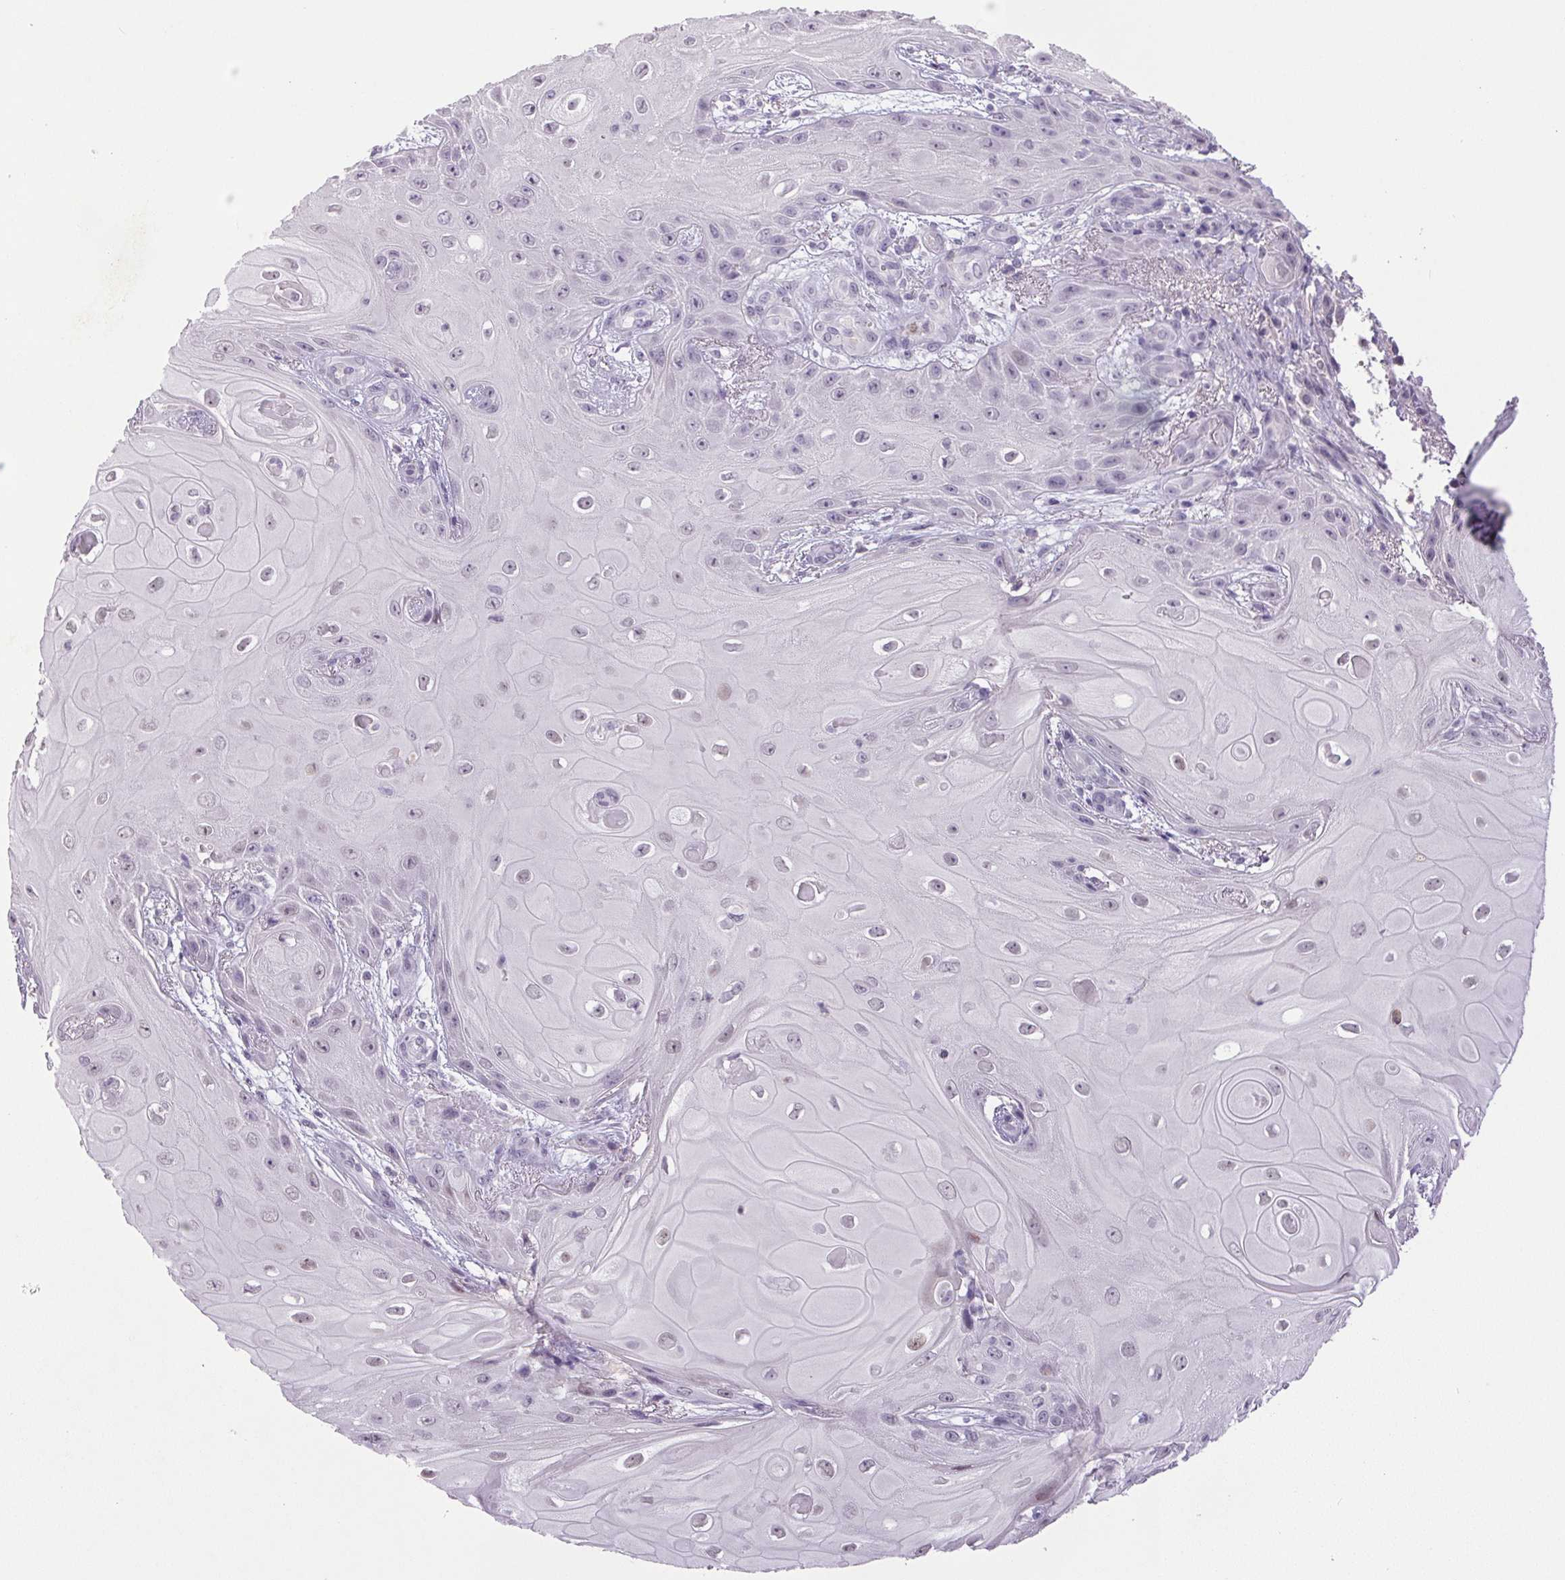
{"staining": {"intensity": "negative", "quantity": "none", "location": "none"}, "tissue": "skin cancer", "cell_type": "Tumor cells", "image_type": "cancer", "snomed": [{"axis": "morphology", "description": "Squamous cell carcinoma, NOS"}, {"axis": "topography", "description": "Skin"}], "caption": "Protein analysis of skin squamous cell carcinoma shows no significant expression in tumor cells. (DAB IHC with hematoxylin counter stain).", "gene": "TRDN", "patient": {"sex": "male", "age": 62}}